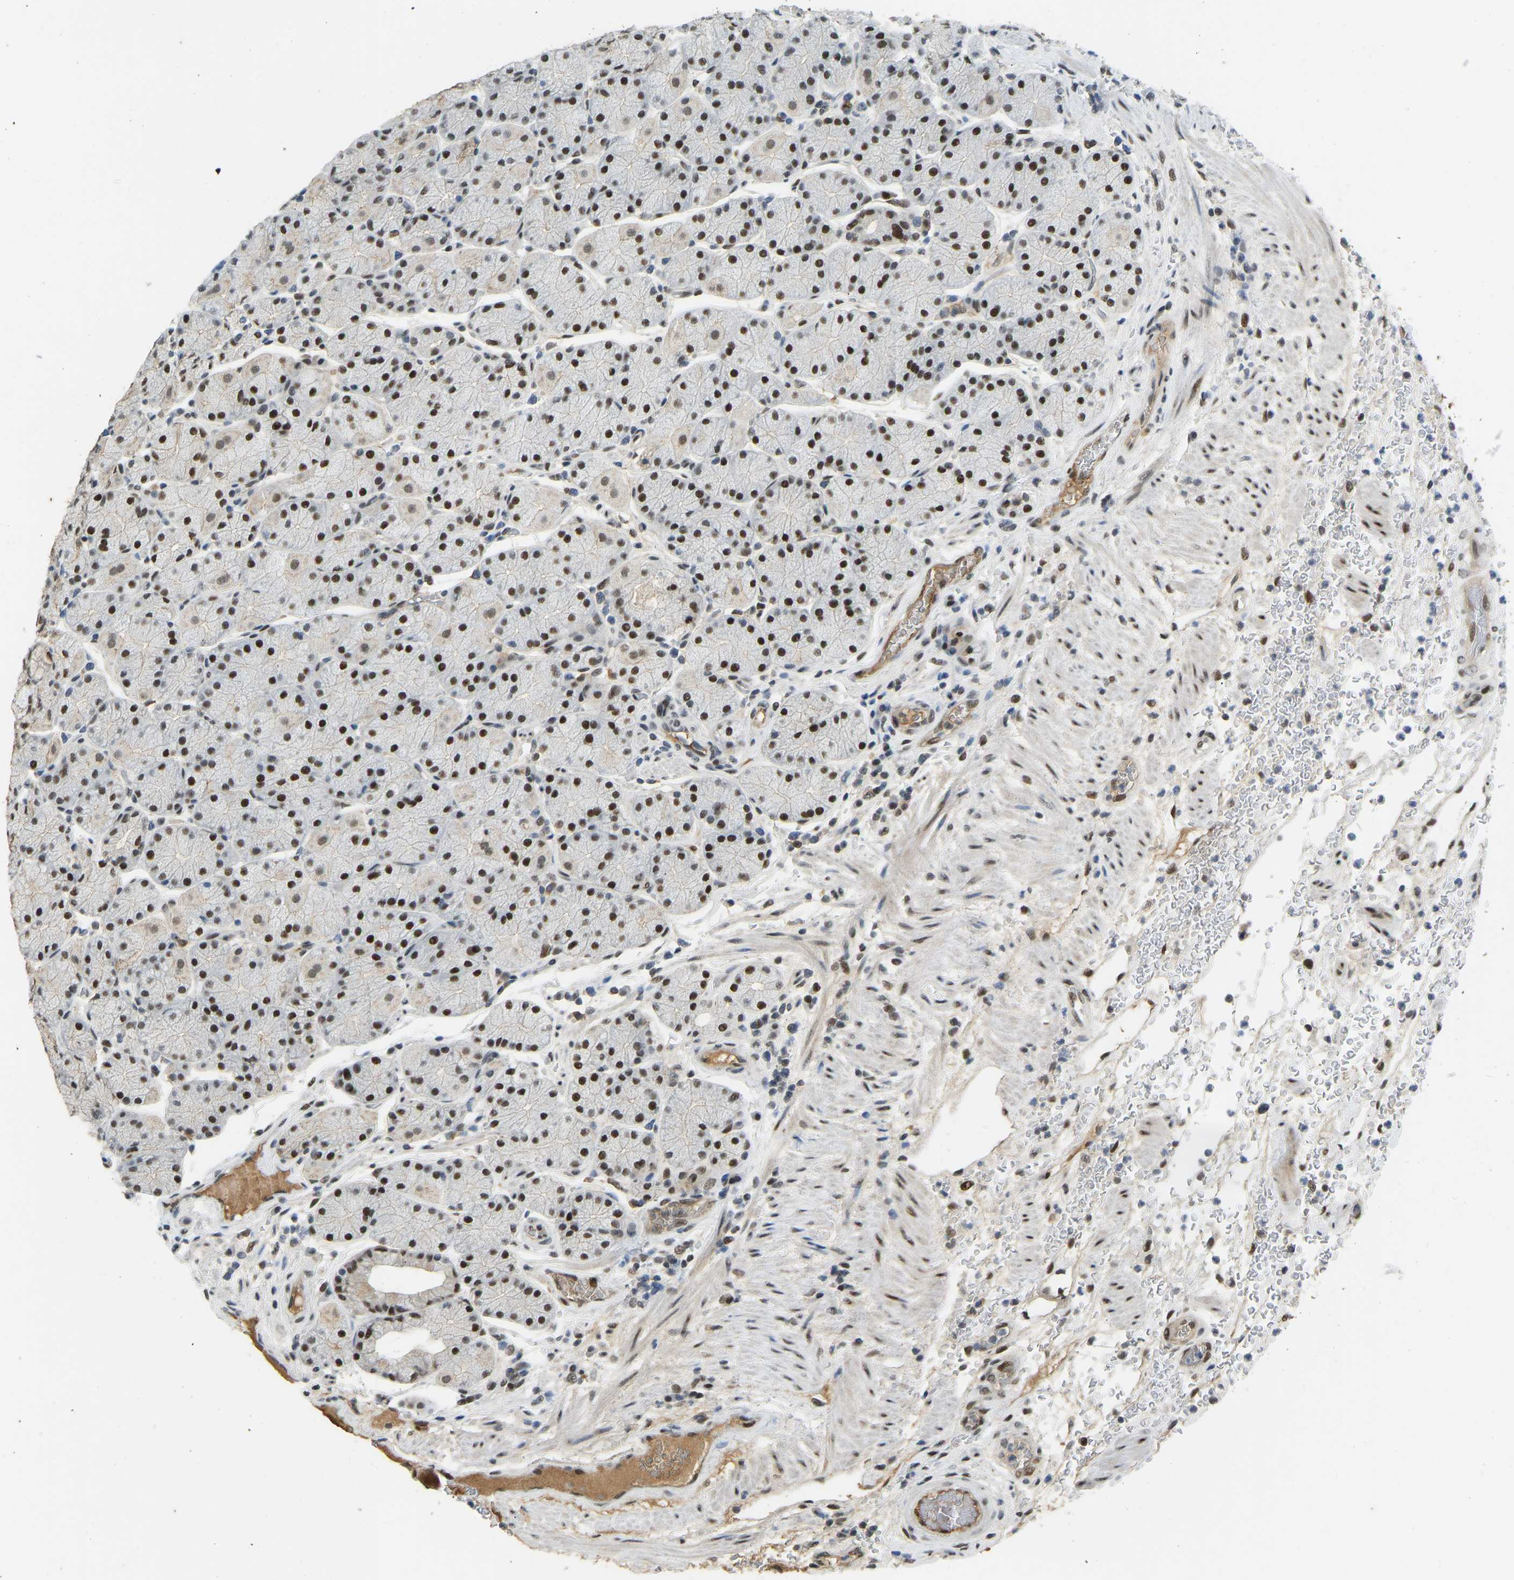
{"staining": {"intensity": "strong", "quantity": "25%-75%", "location": "cytoplasmic/membranous,nuclear"}, "tissue": "stomach", "cell_type": "Glandular cells", "image_type": "normal", "snomed": [{"axis": "morphology", "description": "Normal tissue, NOS"}, {"axis": "morphology", "description": "Carcinoid, malignant, NOS"}, {"axis": "topography", "description": "Stomach, upper"}], "caption": "Strong cytoplasmic/membranous,nuclear positivity for a protein is present in about 25%-75% of glandular cells of unremarkable stomach using immunohistochemistry (IHC).", "gene": "FOXK1", "patient": {"sex": "male", "age": 39}}